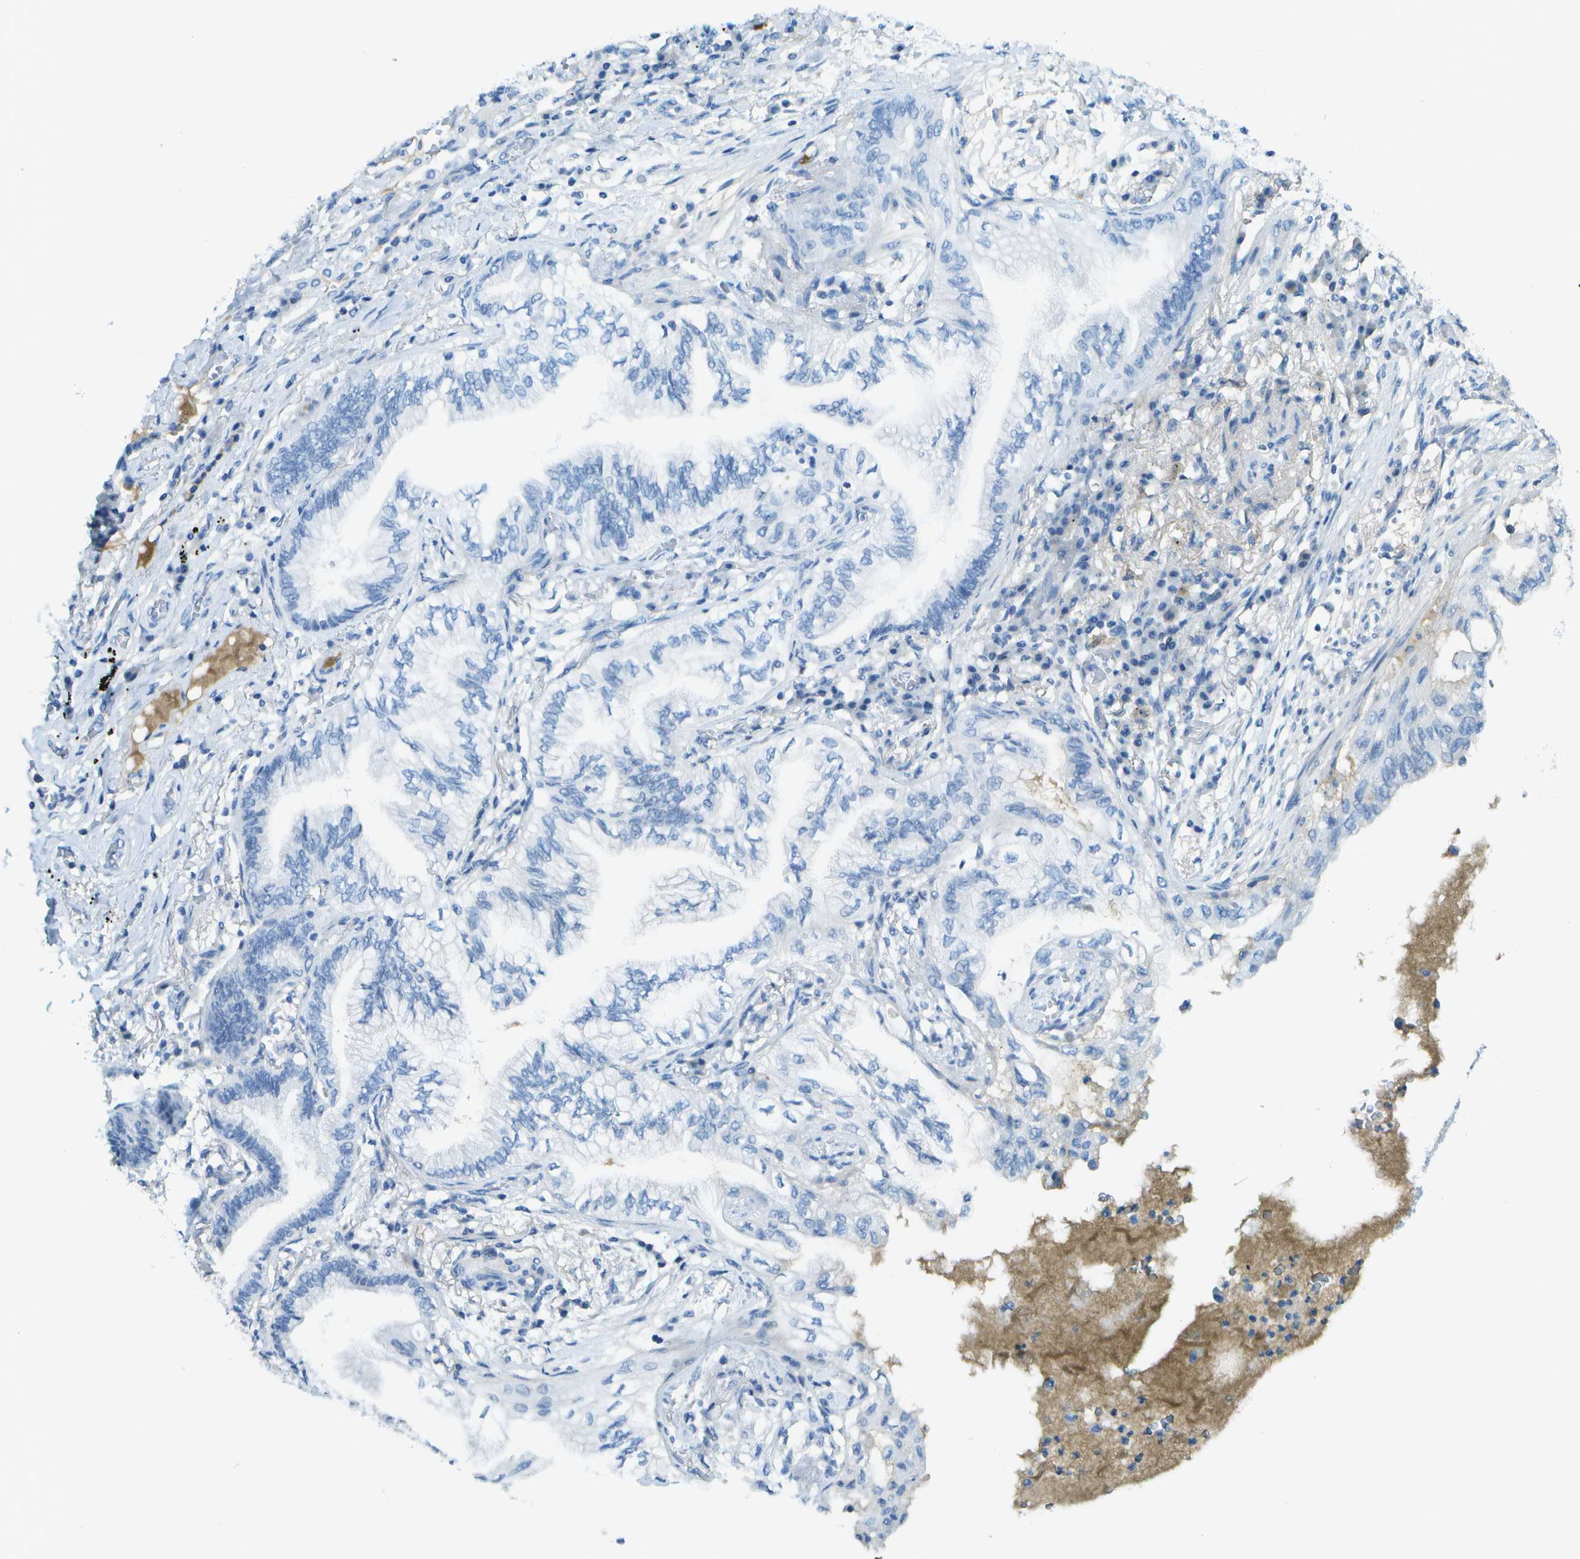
{"staining": {"intensity": "negative", "quantity": "none", "location": "none"}, "tissue": "lung cancer", "cell_type": "Tumor cells", "image_type": "cancer", "snomed": [{"axis": "morphology", "description": "Normal tissue, NOS"}, {"axis": "morphology", "description": "Adenocarcinoma, NOS"}, {"axis": "topography", "description": "Bronchus"}, {"axis": "topography", "description": "Lung"}], "caption": "An image of lung adenocarcinoma stained for a protein shows no brown staining in tumor cells.", "gene": "C1S", "patient": {"sex": "female", "age": 70}}